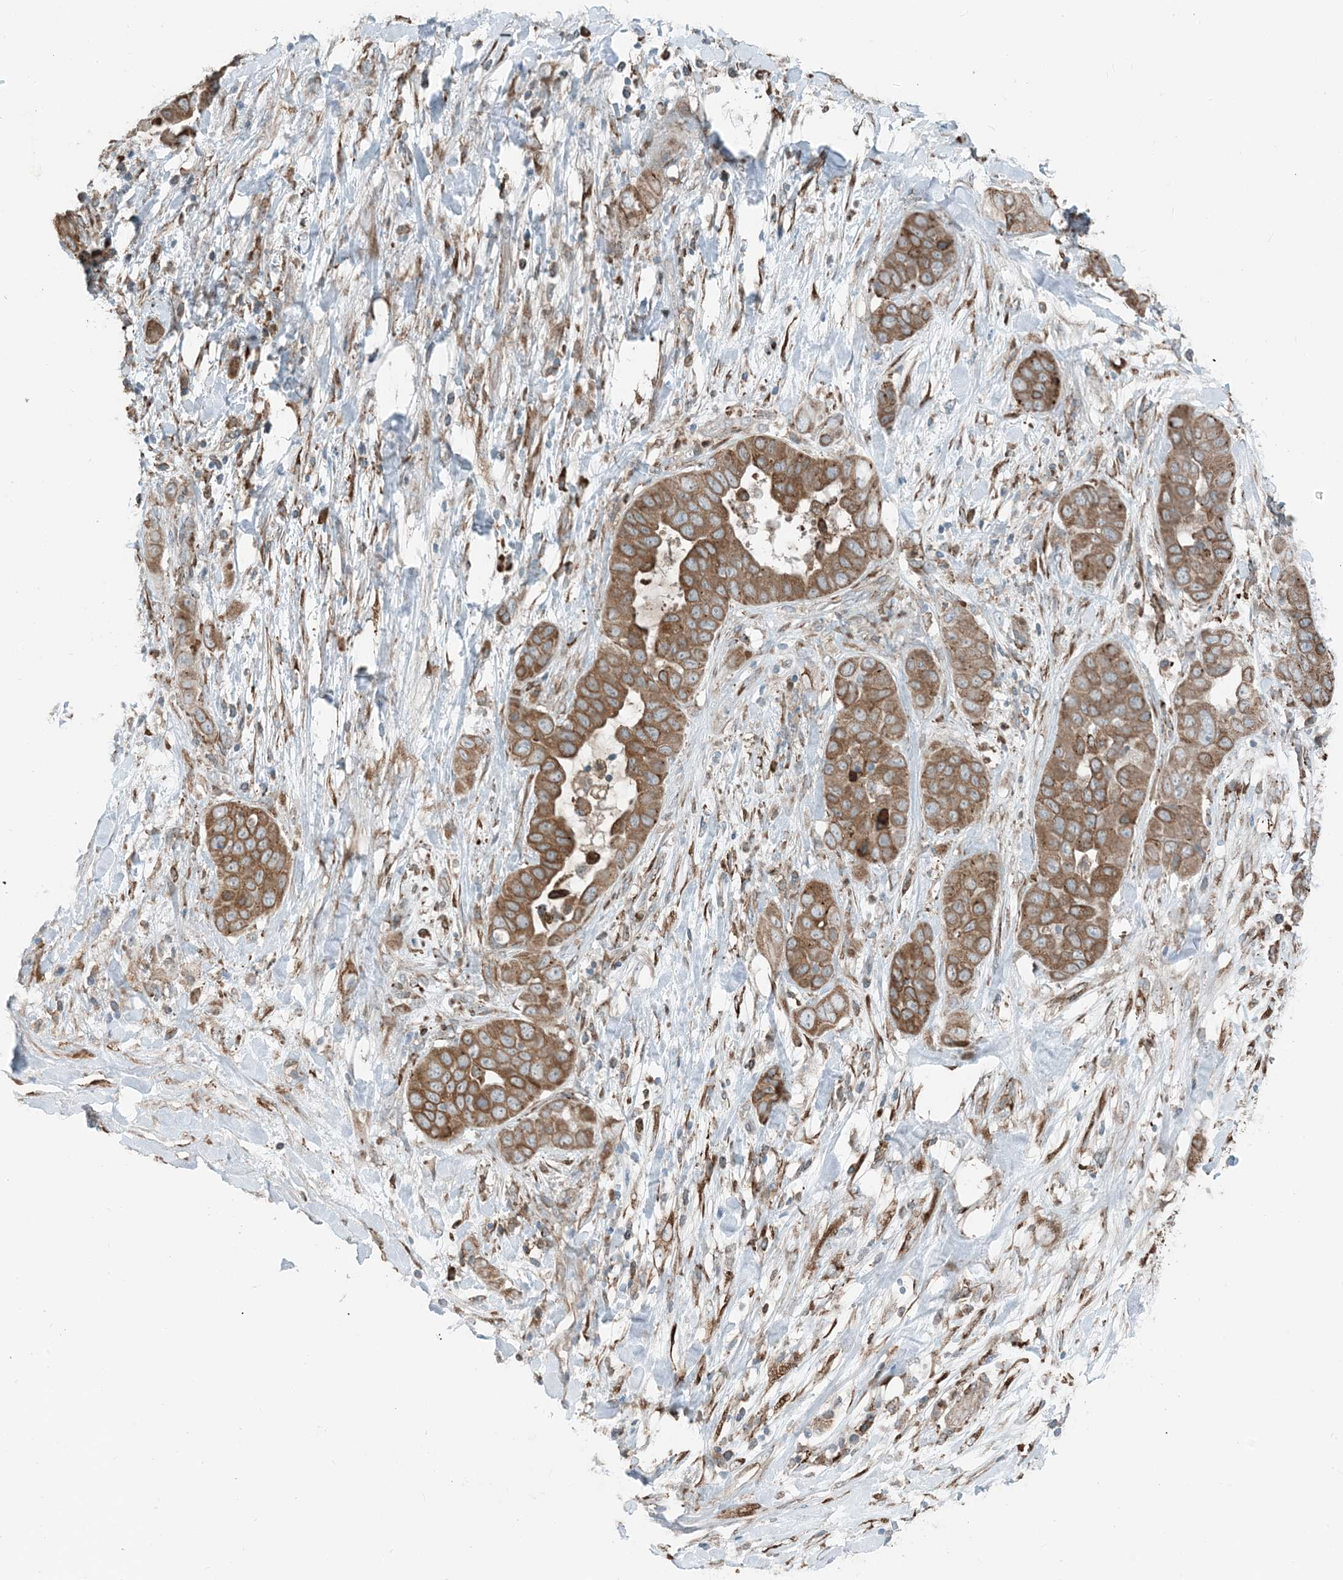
{"staining": {"intensity": "moderate", "quantity": ">75%", "location": "cytoplasmic/membranous"}, "tissue": "liver cancer", "cell_type": "Tumor cells", "image_type": "cancer", "snomed": [{"axis": "morphology", "description": "Cholangiocarcinoma"}, {"axis": "topography", "description": "Liver"}], "caption": "An image of cholangiocarcinoma (liver) stained for a protein exhibits moderate cytoplasmic/membranous brown staining in tumor cells. (DAB = brown stain, brightfield microscopy at high magnification).", "gene": "CERKL", "patient": {"sex": "female", "age": 52}}